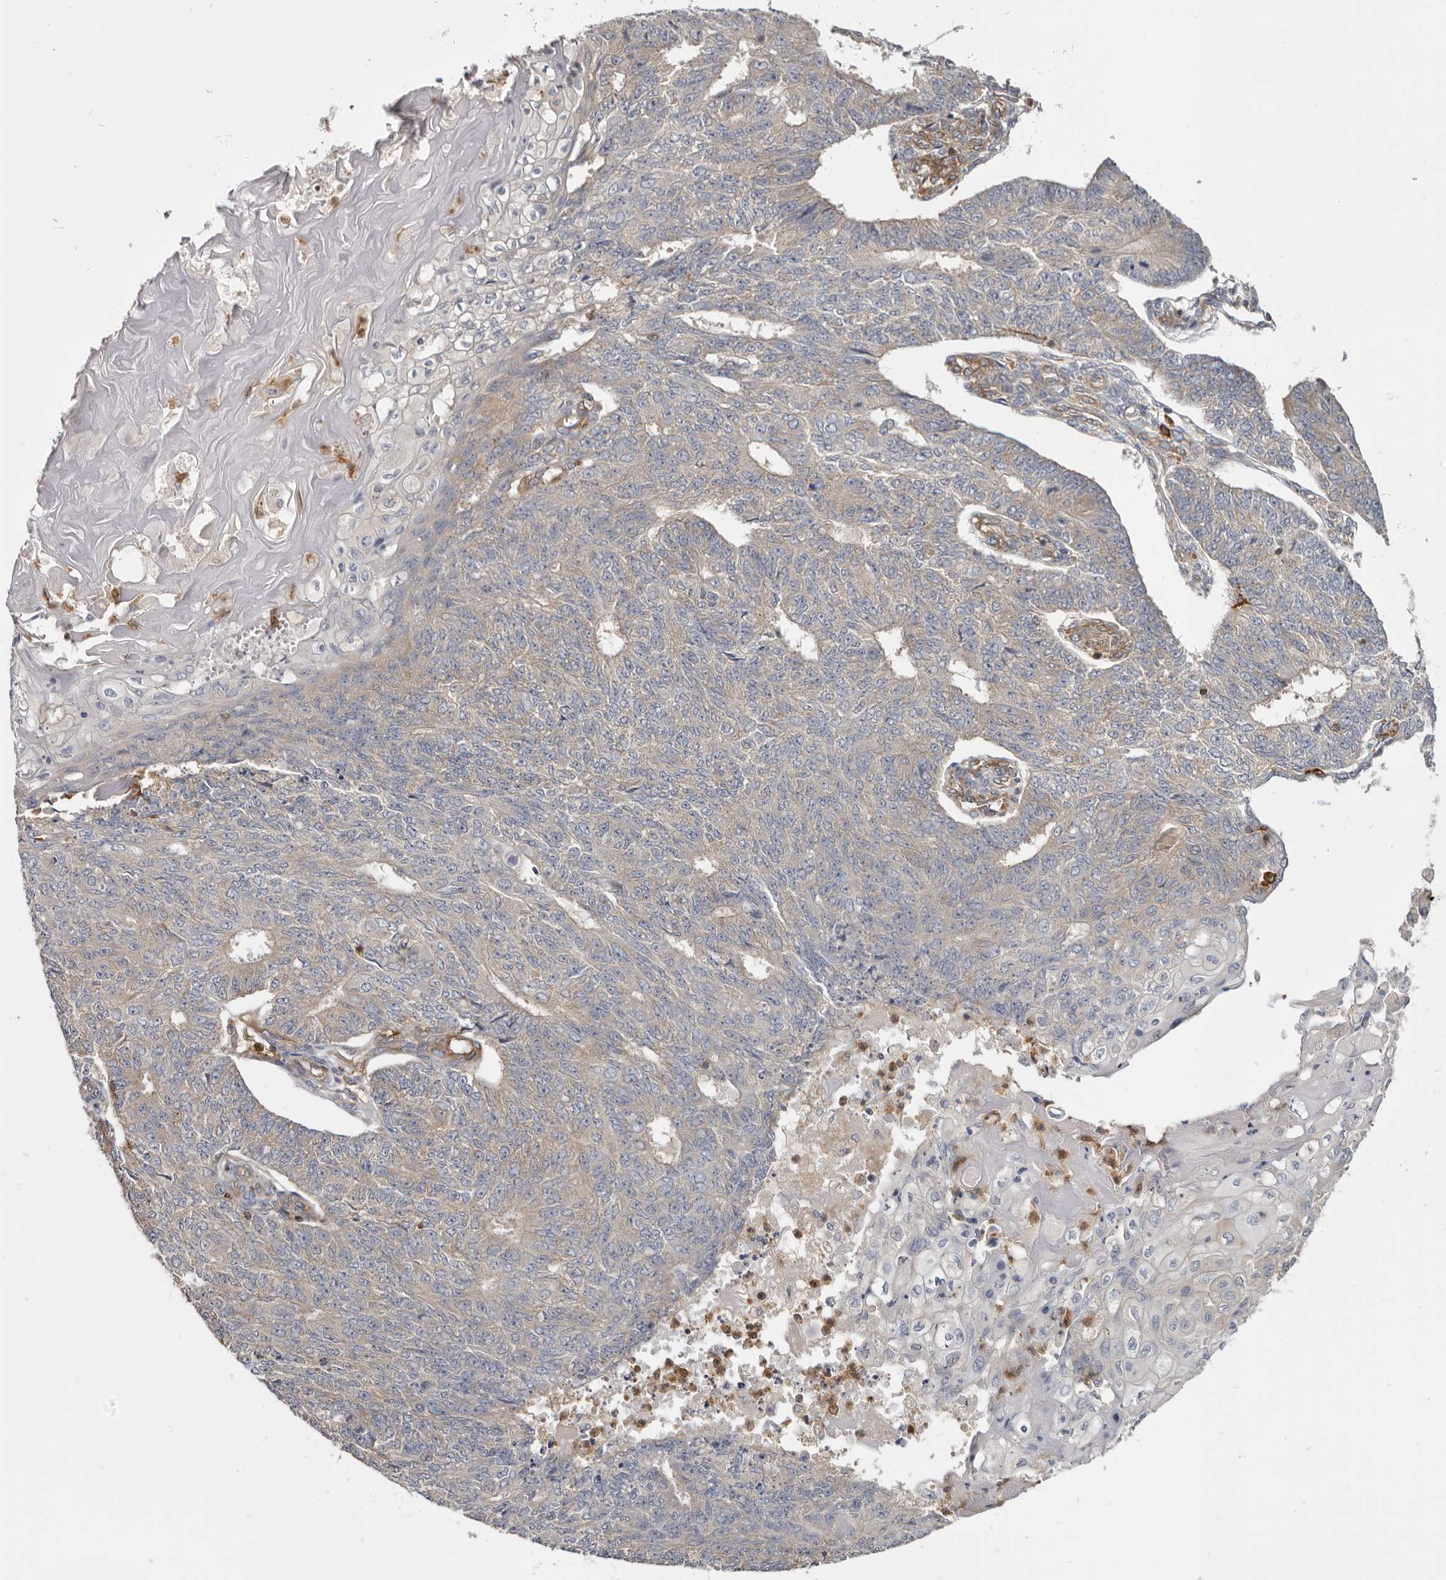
{"staining": {"intensity": "weak", "quantity": "<25%", "location": "cytoplasmic/membranous"}, "tissue": "endometrial cancer", "cell_type": "Tumor cells", "image_type": "cancer", "snomed": [{"axis": "morphology", "description": "Adenocarcinoma, NOS"}, {"axis": "topography", "description": "Endometrium"}], "caption": "The micrograph demonstrates no significant staining in tumor cells of endometrial cancer (adenocarcinoma).", "gene": "CBL", "patient": {"sex": "female", "age": 32}}